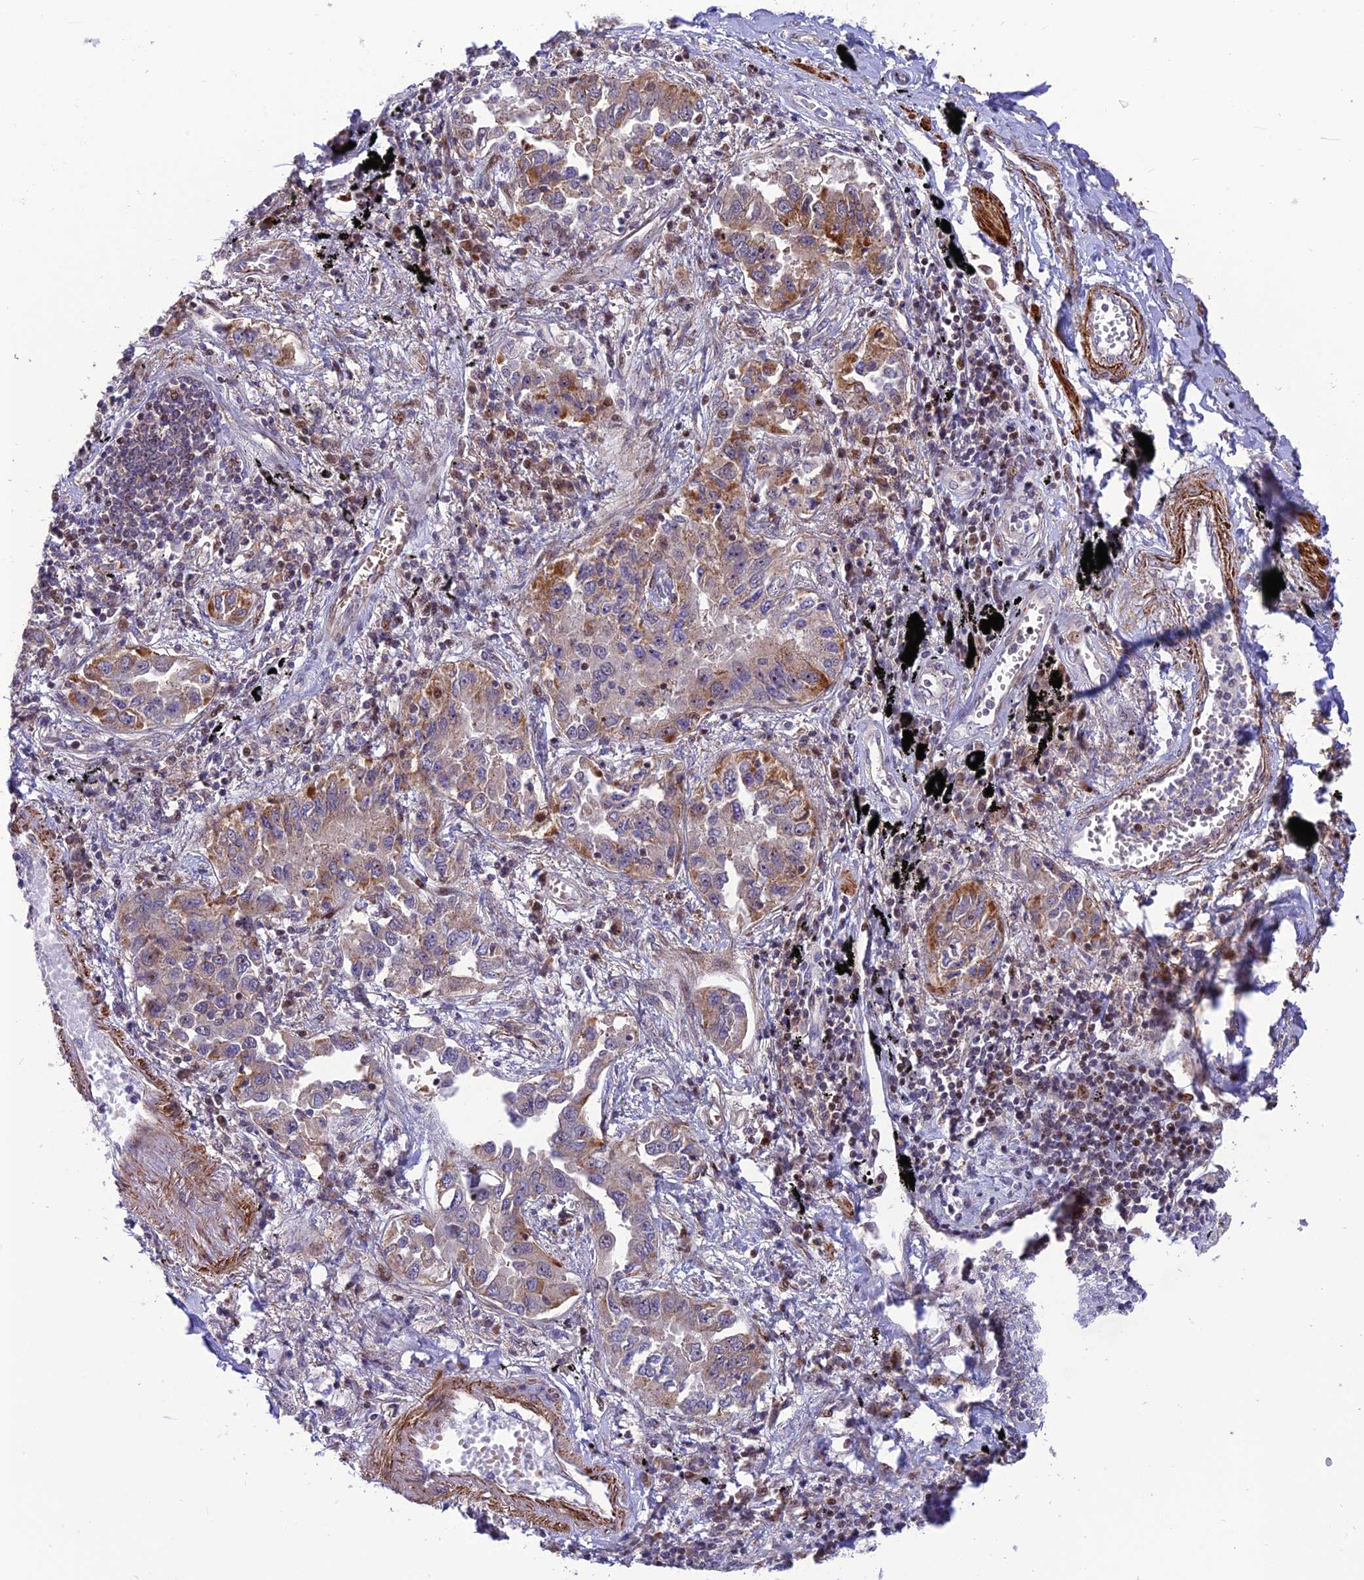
{"staining": {"intensity": "moderate", "quantity": "25%-75%", "location": "cytoplasmic/membranous"}, "tissue": "lung cancer", "cell_type": "Tumor cells", "image_type": "cancer", "snomed": [{"axis": "morphology", "description": "Adenocarcinoma, NOS"}, {"axis": "topography", "description": "Lung"}], "caption": "Moderate cytoplasmic/membranous staining is seen in about 25%-75% of tumor cells in lung cancer. Immunohistochemistry (ihc) stains the protein of interest in brown and the nuclei are stained blue.", "gene": "KBTBD7", "patient": {"sex": "male", "age": 67}}